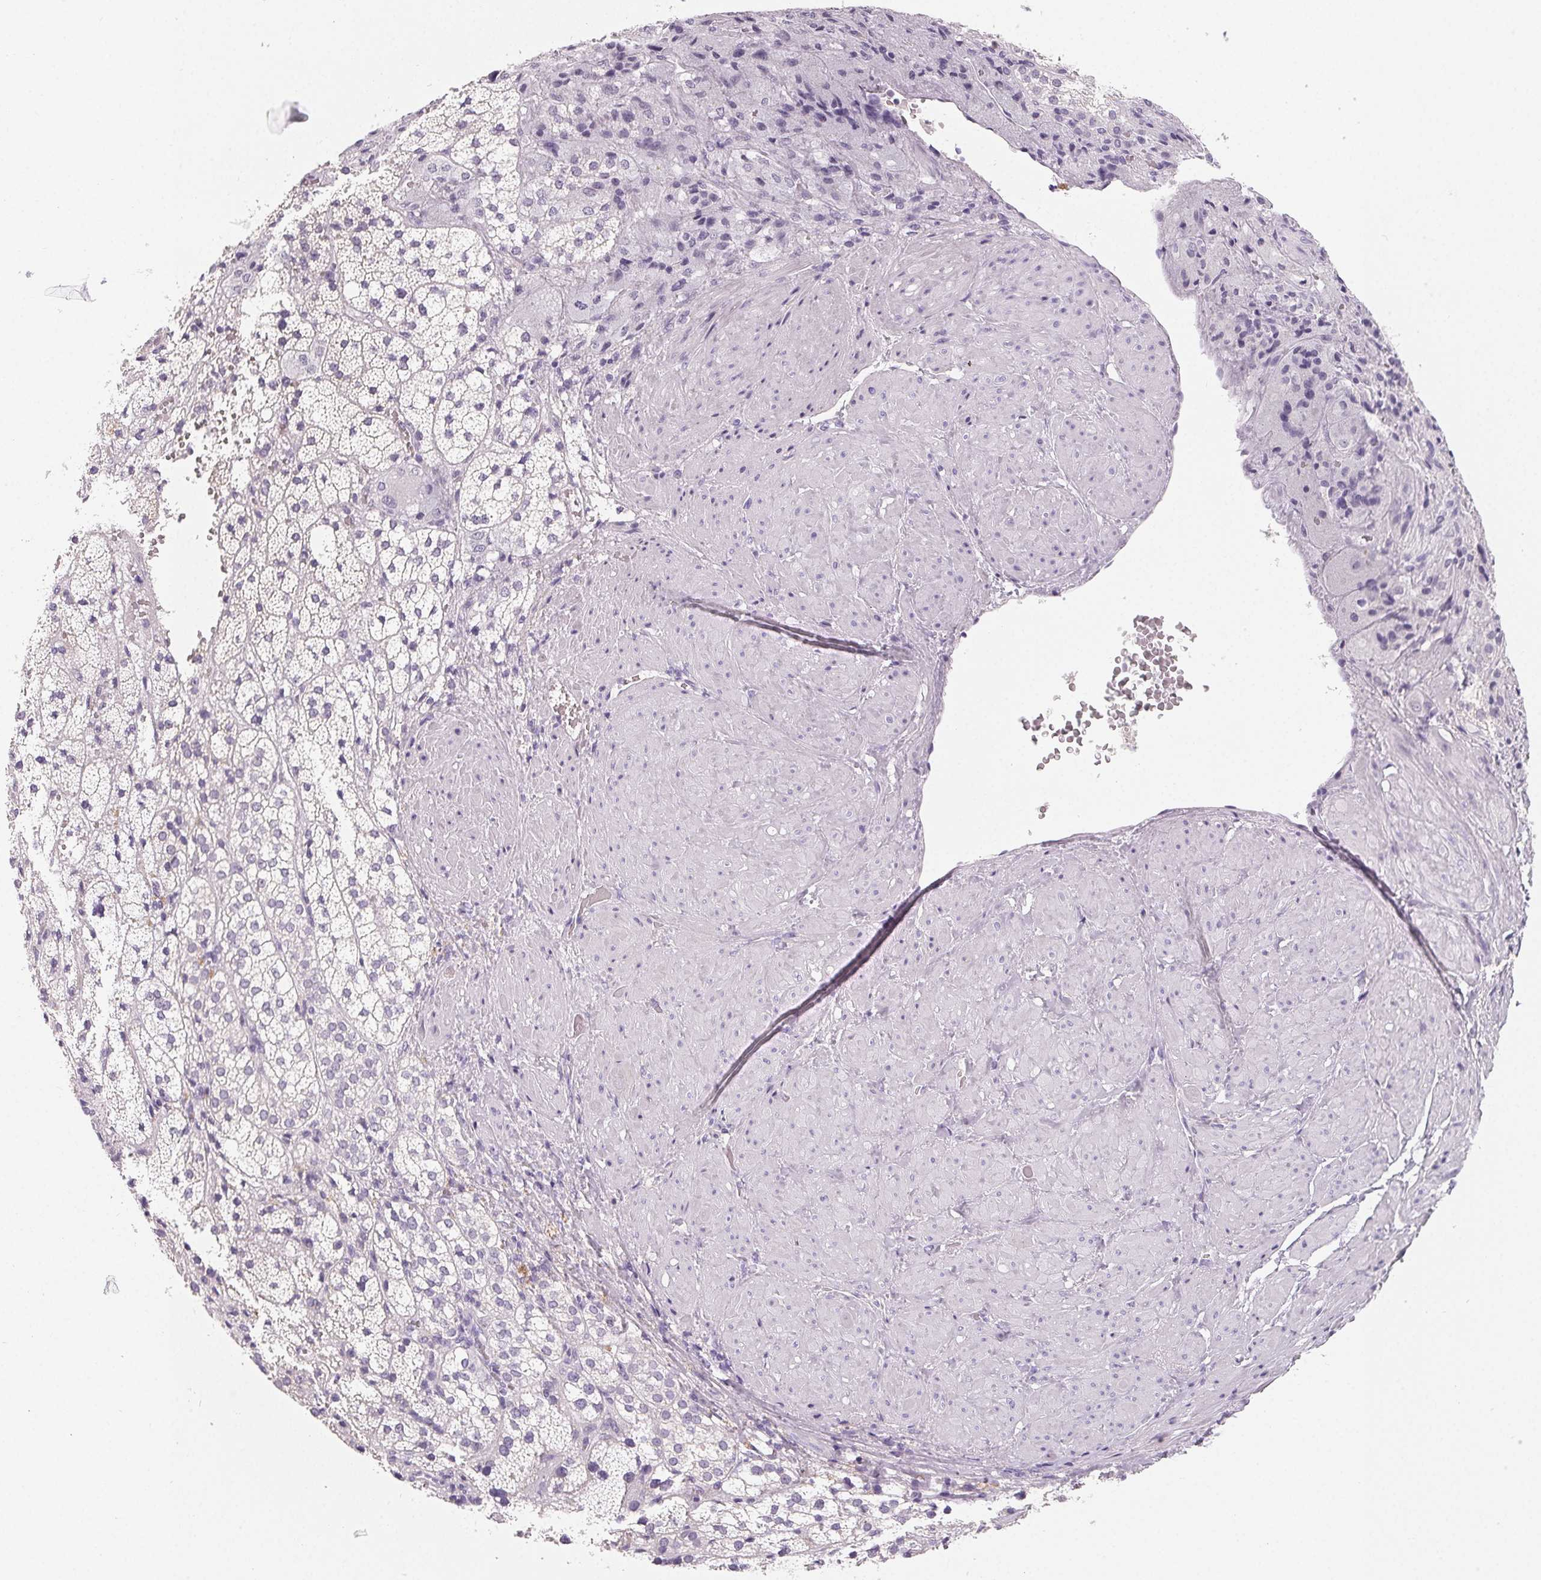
{"staining": {"intensity": "negative", "quantity": "none", "location": "none"}, "tissue": "adrenal gland", "cell_type": "Glandular cells", "image_type": "normal", "snomed": [{"axis": "morphology", "description": "Normal tissue, NOS"}, {"axis": "topography", "description": "Adrenal gland"}], "caption": "The micrograph demonstrates no staining of glandular cells in unremarkable adrenal gland.", "gene": "SPACA5B", "patient": {"sex": "male", "age": 53}}